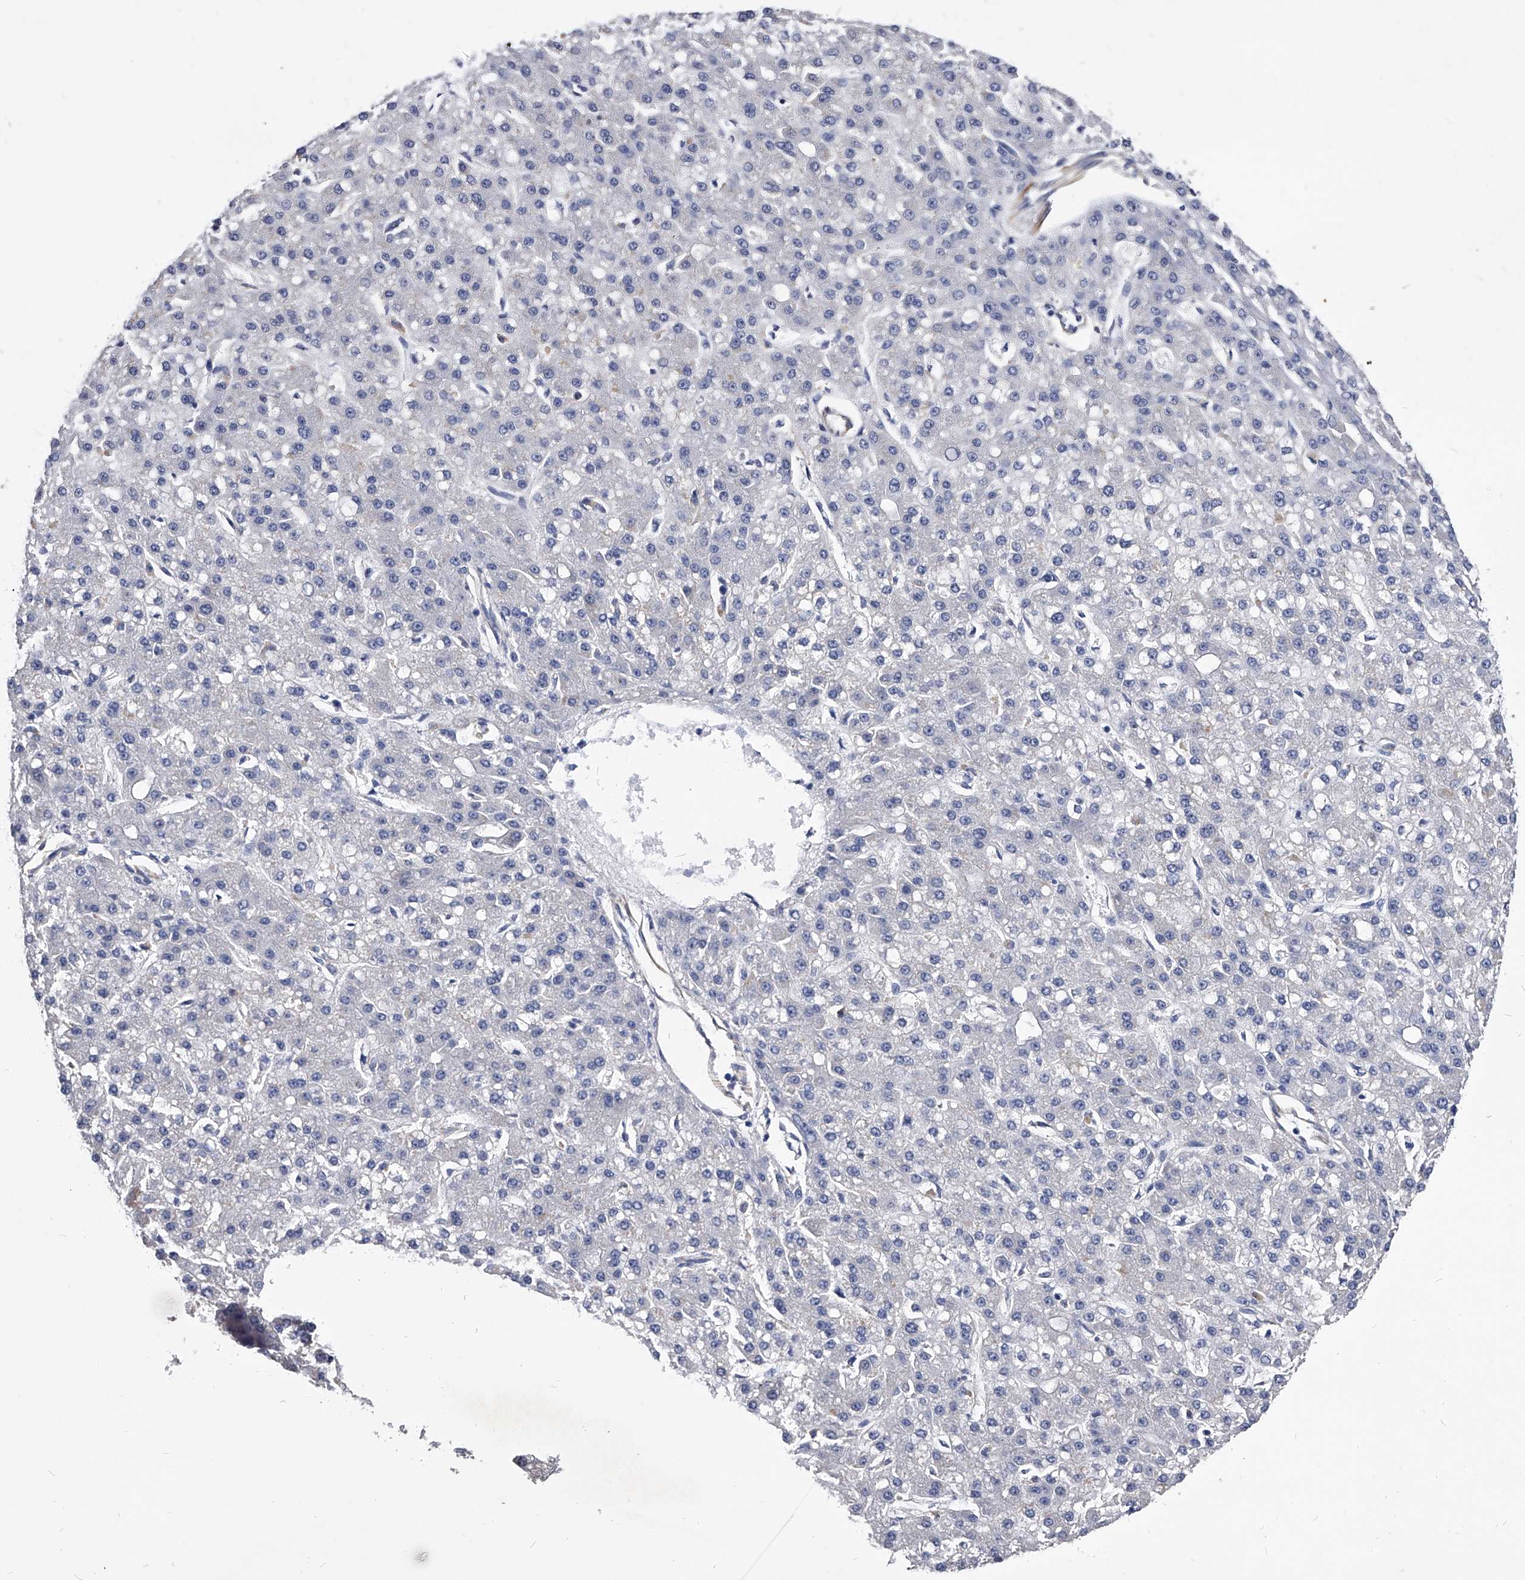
{"staining": {"intensity": "negative", "quantity": "none", "location": "none"}, "tissue": "liver cancer", "cell_type": "Tumor cells", "image_type": "cancer", "snomed": [{"axis": "morphology", "description": "Carcinoma, Hepatocellular, NOS"}, {"axis": "topography", "description": "Liver"}], "caption": "Immunohistochemistry image of human liver cancer stained for a protein (brown), which demonstrates no expression in tumor cells. The staining was performed using DAB (3,3'-diaminobenzidine) to visualize the protein expression in brown, while the nuclei were stained in blue with hematoxylin (Magnification: 20x).", "gene": "EFCAB7", "patient": {"sex": "male", "age": 67}}